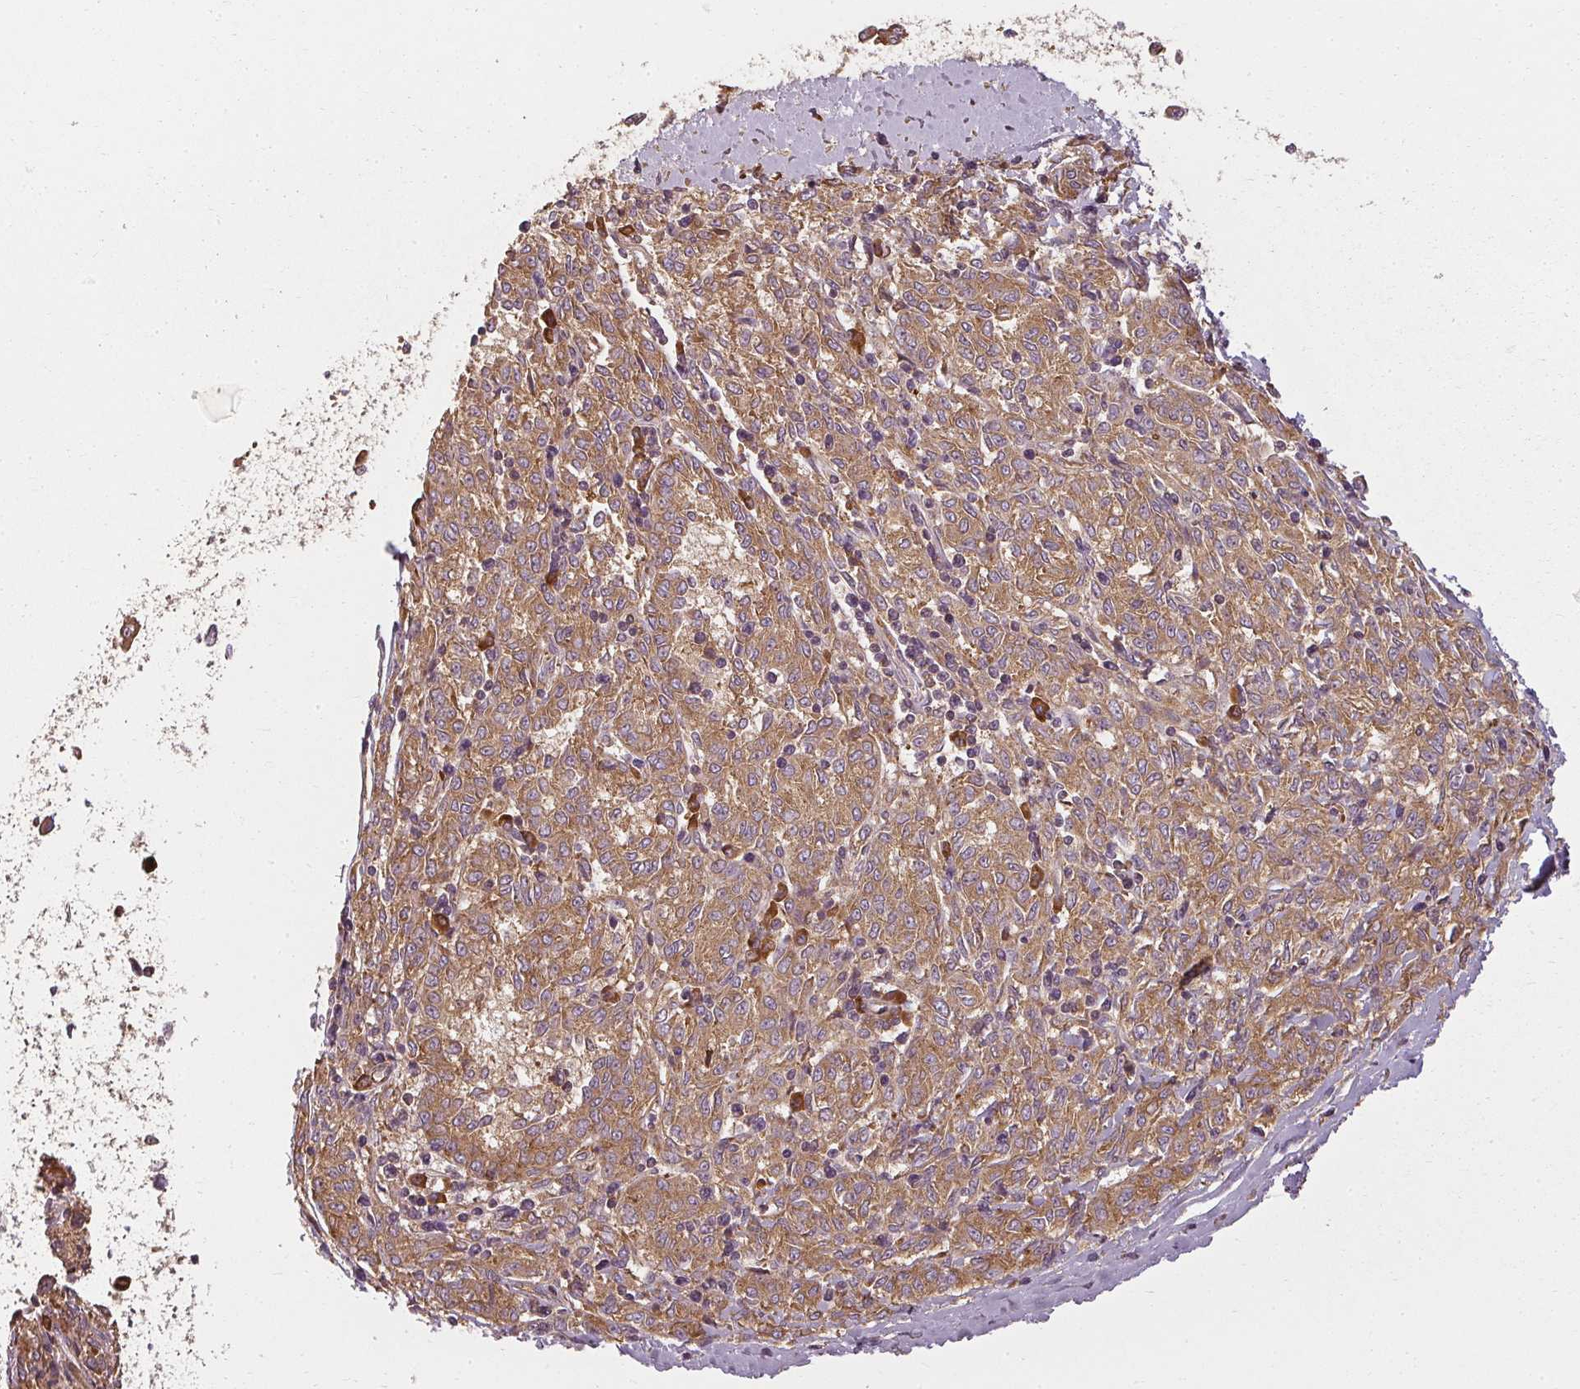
{"staining": {"intensity": "moderate", "quantity": ">75%", "location": "cytoplasmic/membranous"}, "tissue": "melanoma", "cell_type": "Tumor cells", "image_type": "cancer", "snomed": [{"axis": "morphology", "description": "Malignant melanoma, NOS"}, {"axis": "topography", "description": "Skin"}], "caption": "Melanoma was stained to show a protein in brown. There is medium levels of moderate cytoplasmic/membranous staining in about >75% of tumor cells.", "gene": "RPL24", "patient": {"sex": "female", "age": 72}}